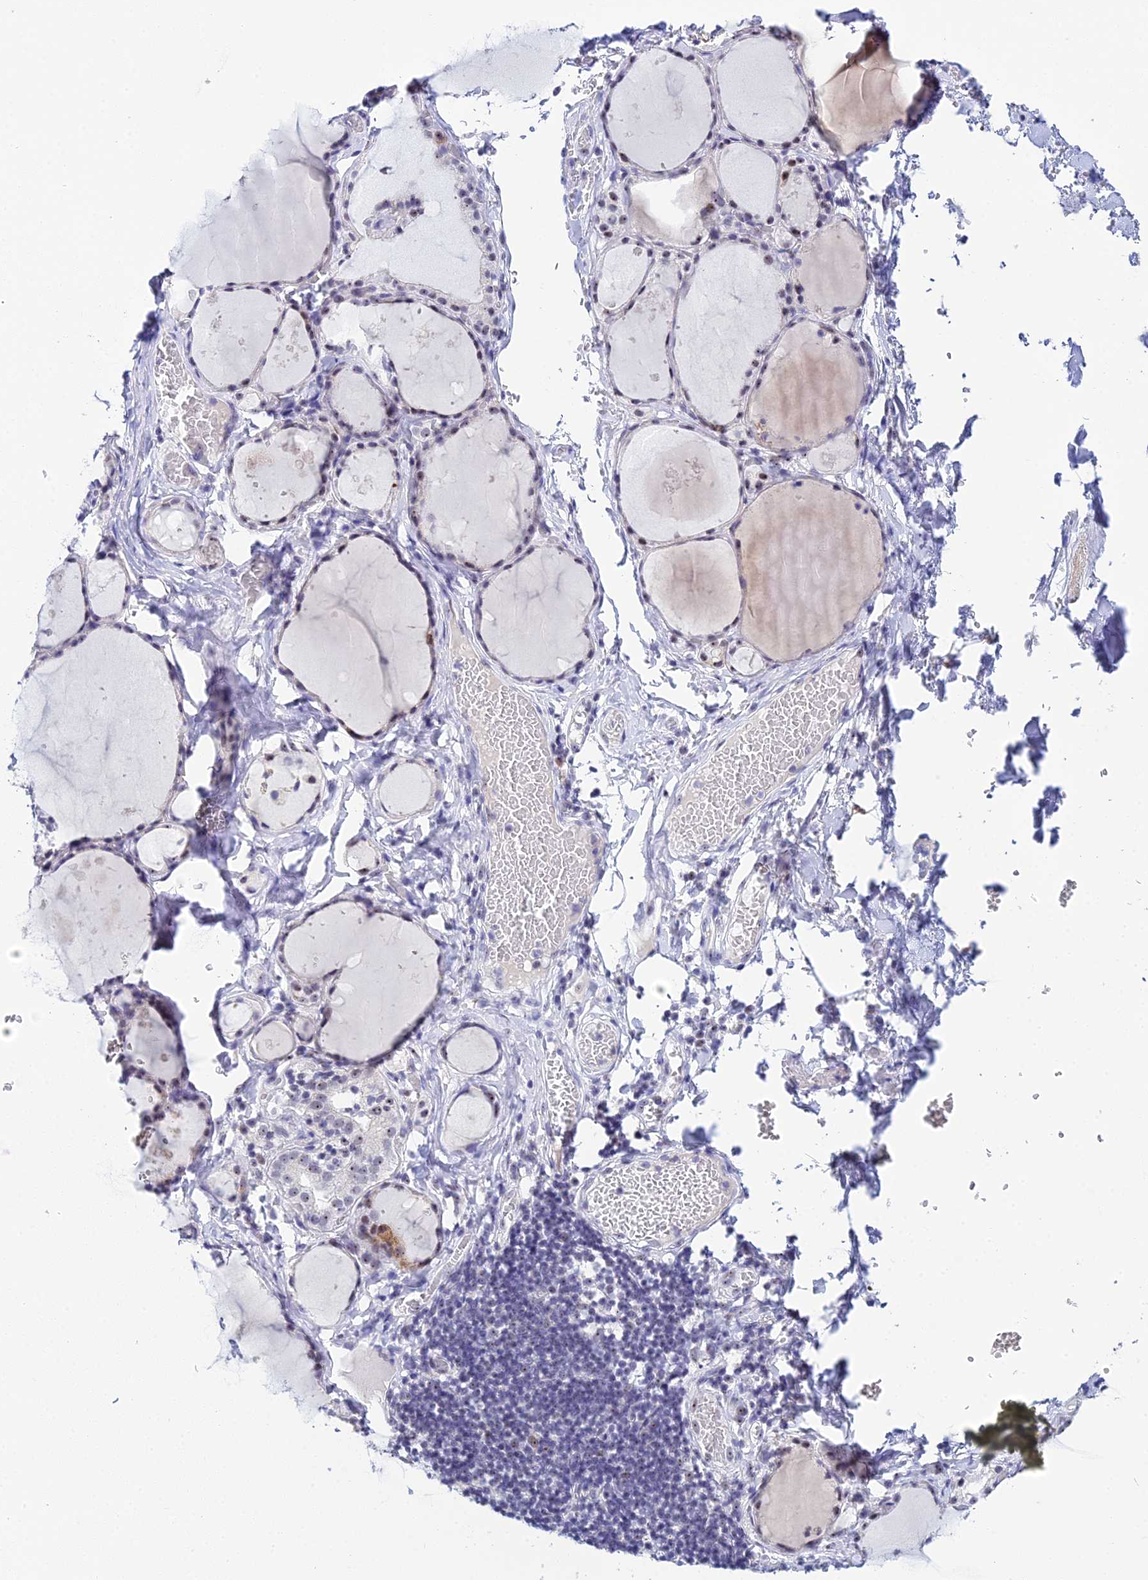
{"staining": {"intensity": "moderate", "quantity": "<25%", "location": "nuclear"}, "tissue": "thyroid gland", "cell_type": "Glandular cells", "image_type": "normal", "snomed": [{"axis": "morphology", "description": "Normal tissue, NOS"}, {"axis": "topography", "description": "Thyroid gland"}], "caption": "Protein analysis of benign thyroid gland displays moderate nuclear staining in approximately <25% of glandular cells. The protein of interest is stained brown, and the nuclei are stained in blue (DAB (3,3'-diaminobenzidine) IHC with brightfield microscopy, high magnification).", "gene": "PLPP4", "patient": {"sex": "male", "age": 56}}